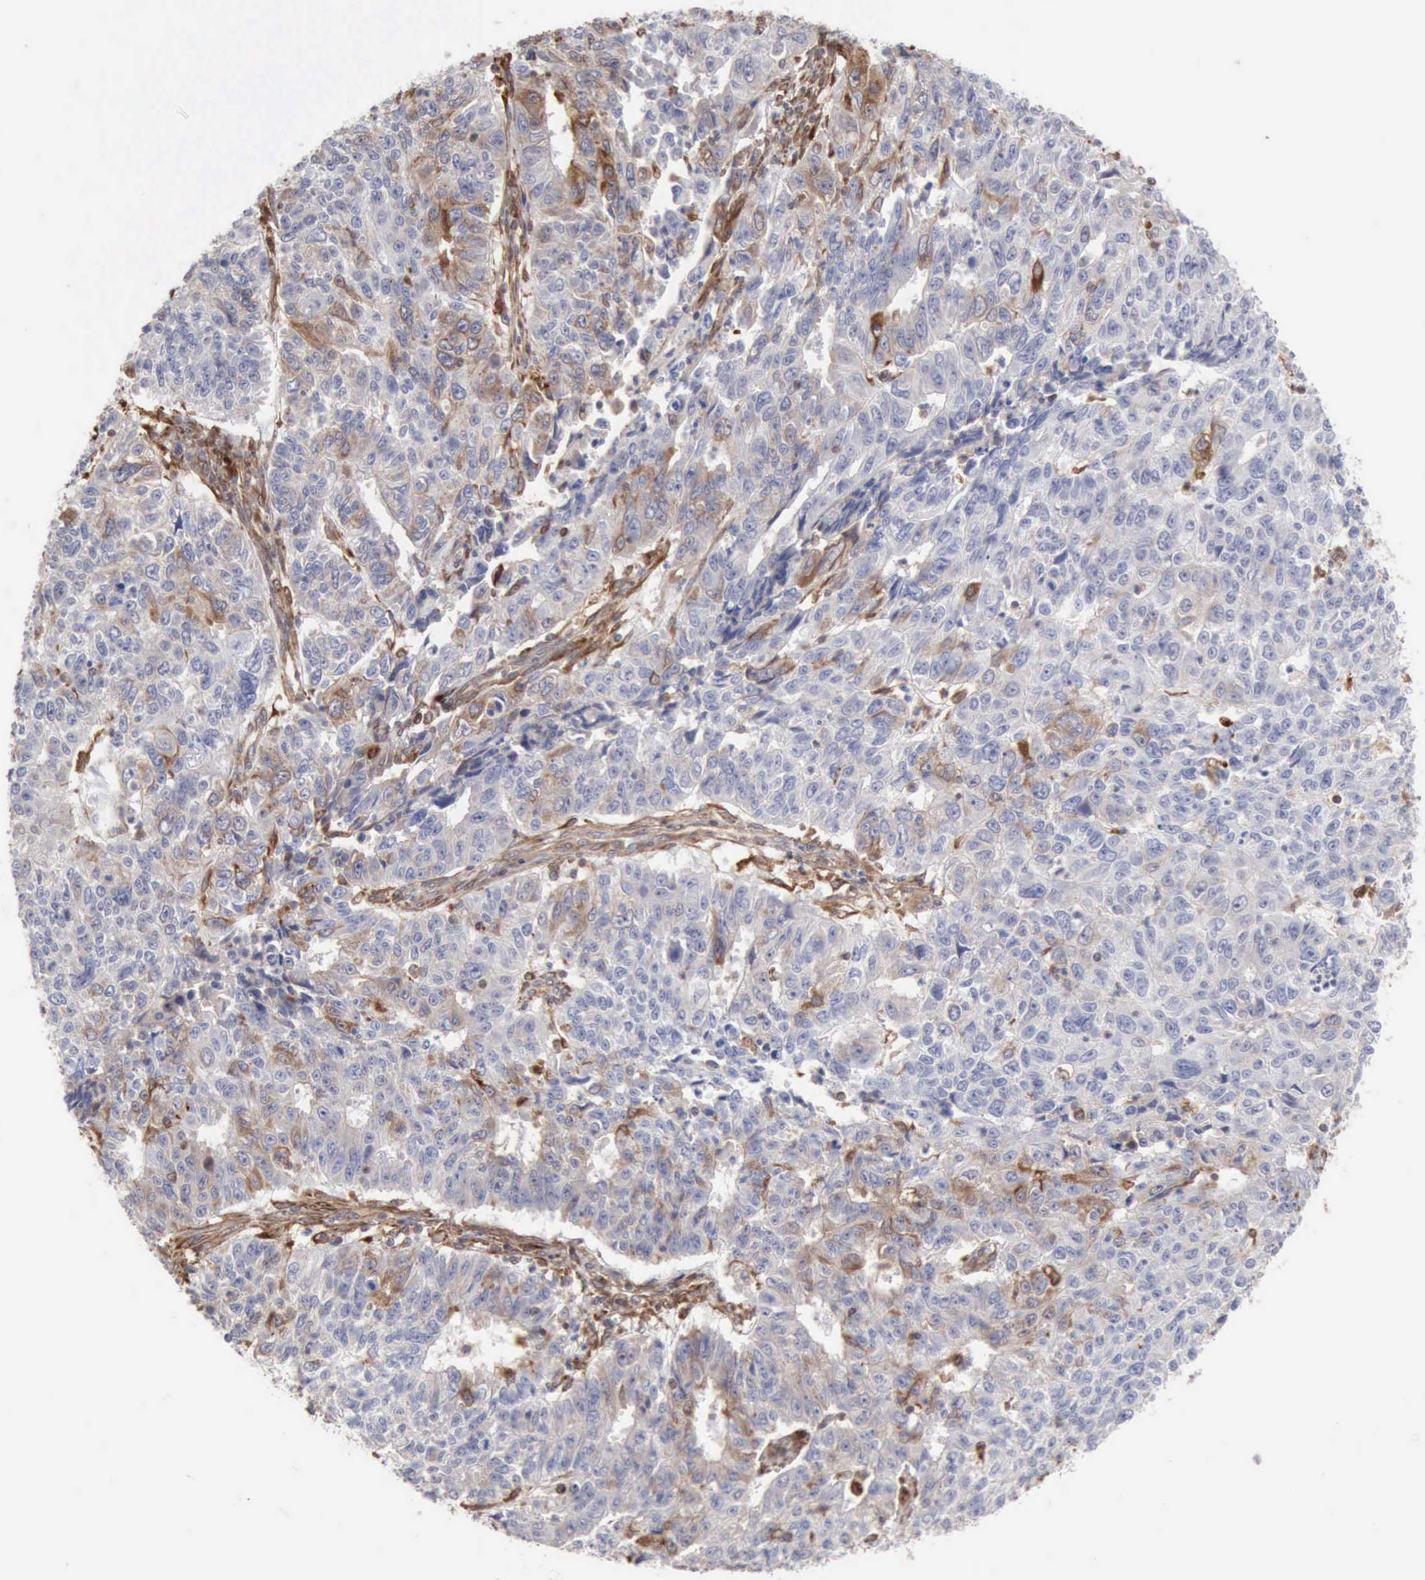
{"staining": {"intensity": "strong", "quantity": ">75%", "location": "cytoplasmic/membranous"}, "tissue": "endometrial cancer", "cell_type": "Tumor cells", "image_type": "cancer", "snomed": [{"axis": "morphology", "description": "Adenocarcinoma, NOS"}, {"axis": "topography", "description": "Endometrium"}], "caption": "Human endometrial adenocarcinoma stained with a brown dye reveals strong cytoplasmic/membranous positive staining in approximately >75% of tumor cells.", "gene": "APOL2", "patient": {"sex": "female", "age": 42}}